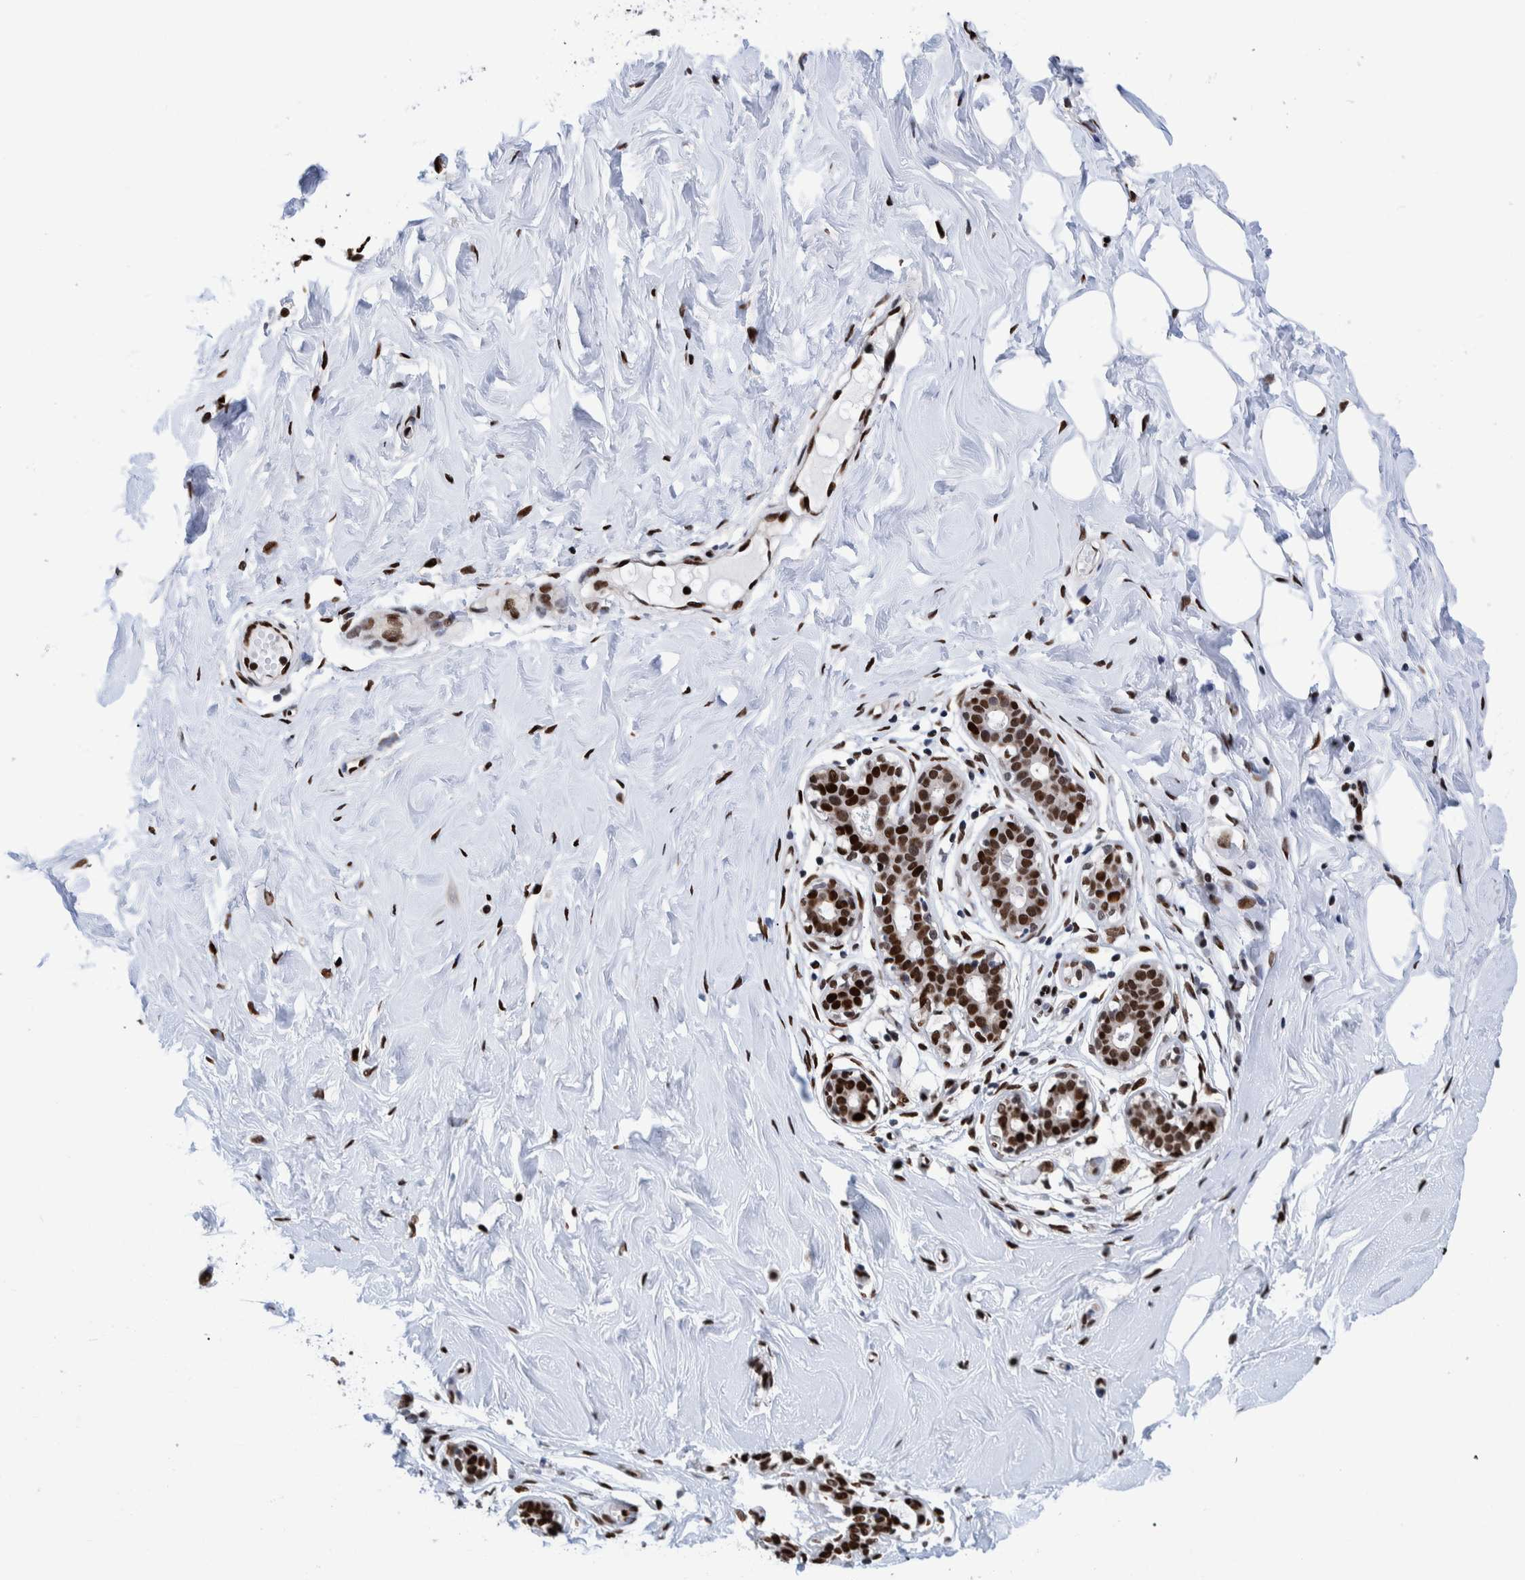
{"staining": {"intensity": "moderate", "quantity": ">75%", "location": "nuclear"}, "tissue": "breast", "cell_type": "Adipocytes", "image_type": "normal", "snomed": [{"axis": "morphology", "description": "Normal tissue, NOS"}, {"axis": "topography", "description": "Breast"}], "caption": "IHC staining of unremarkable breast, which shows medium levels of moderate nuclear staining in approximately >75% of adipocytes indicating moderate nuclear protein expression. The staining was performed using DAB (brown) for protein detection and nuclei were counterstained in hematoxylin (blue).", "gene": "HEATR9", "patient": {"sex": "female", "age": 23}}